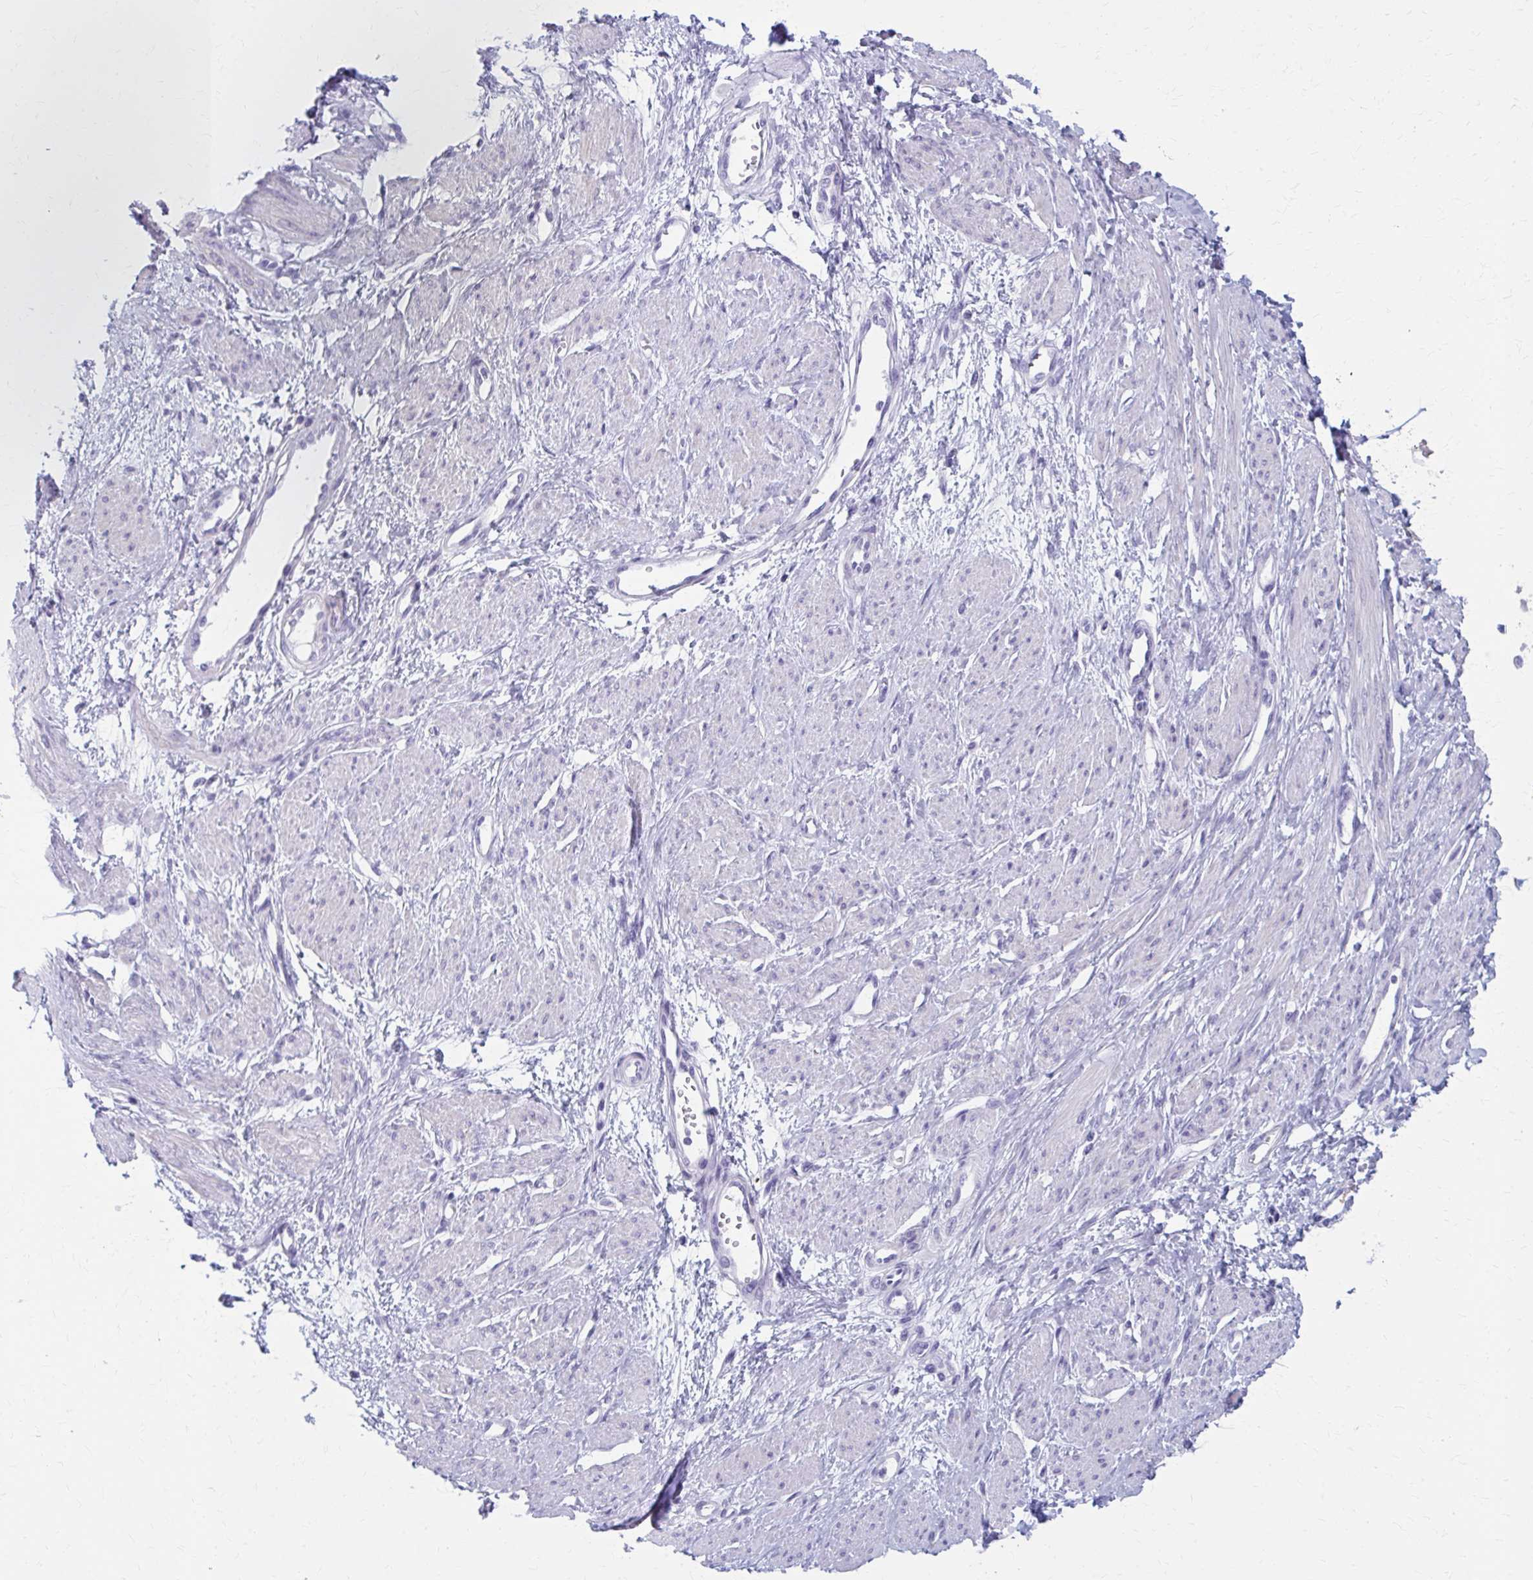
{"staining": {"intensity": "negative", "quantity": "none", "location": "none"}, "tissue": "smooth muscle", "cell_type": "Smooth muscle cells", "image_type": "normal", "snomed": [{"axis": "morphology", "description": "Normal tissue, NOS"}, {"axis": "topography", "description": "Smooth muscle"}, {"axis": "topography", "description": "Uterus"}], "caption": "Immunohistochemical staining of normal smooth muscle reveals no significant expression in smooth muscle cells. (DAB (3,3'-diaminobenzidine) immunohistochemistry (IHC) visualized using brightfield microscopy, high magnification).", "gene": "MPLKIP", "patient": {"sex": "female", "age": 39}}